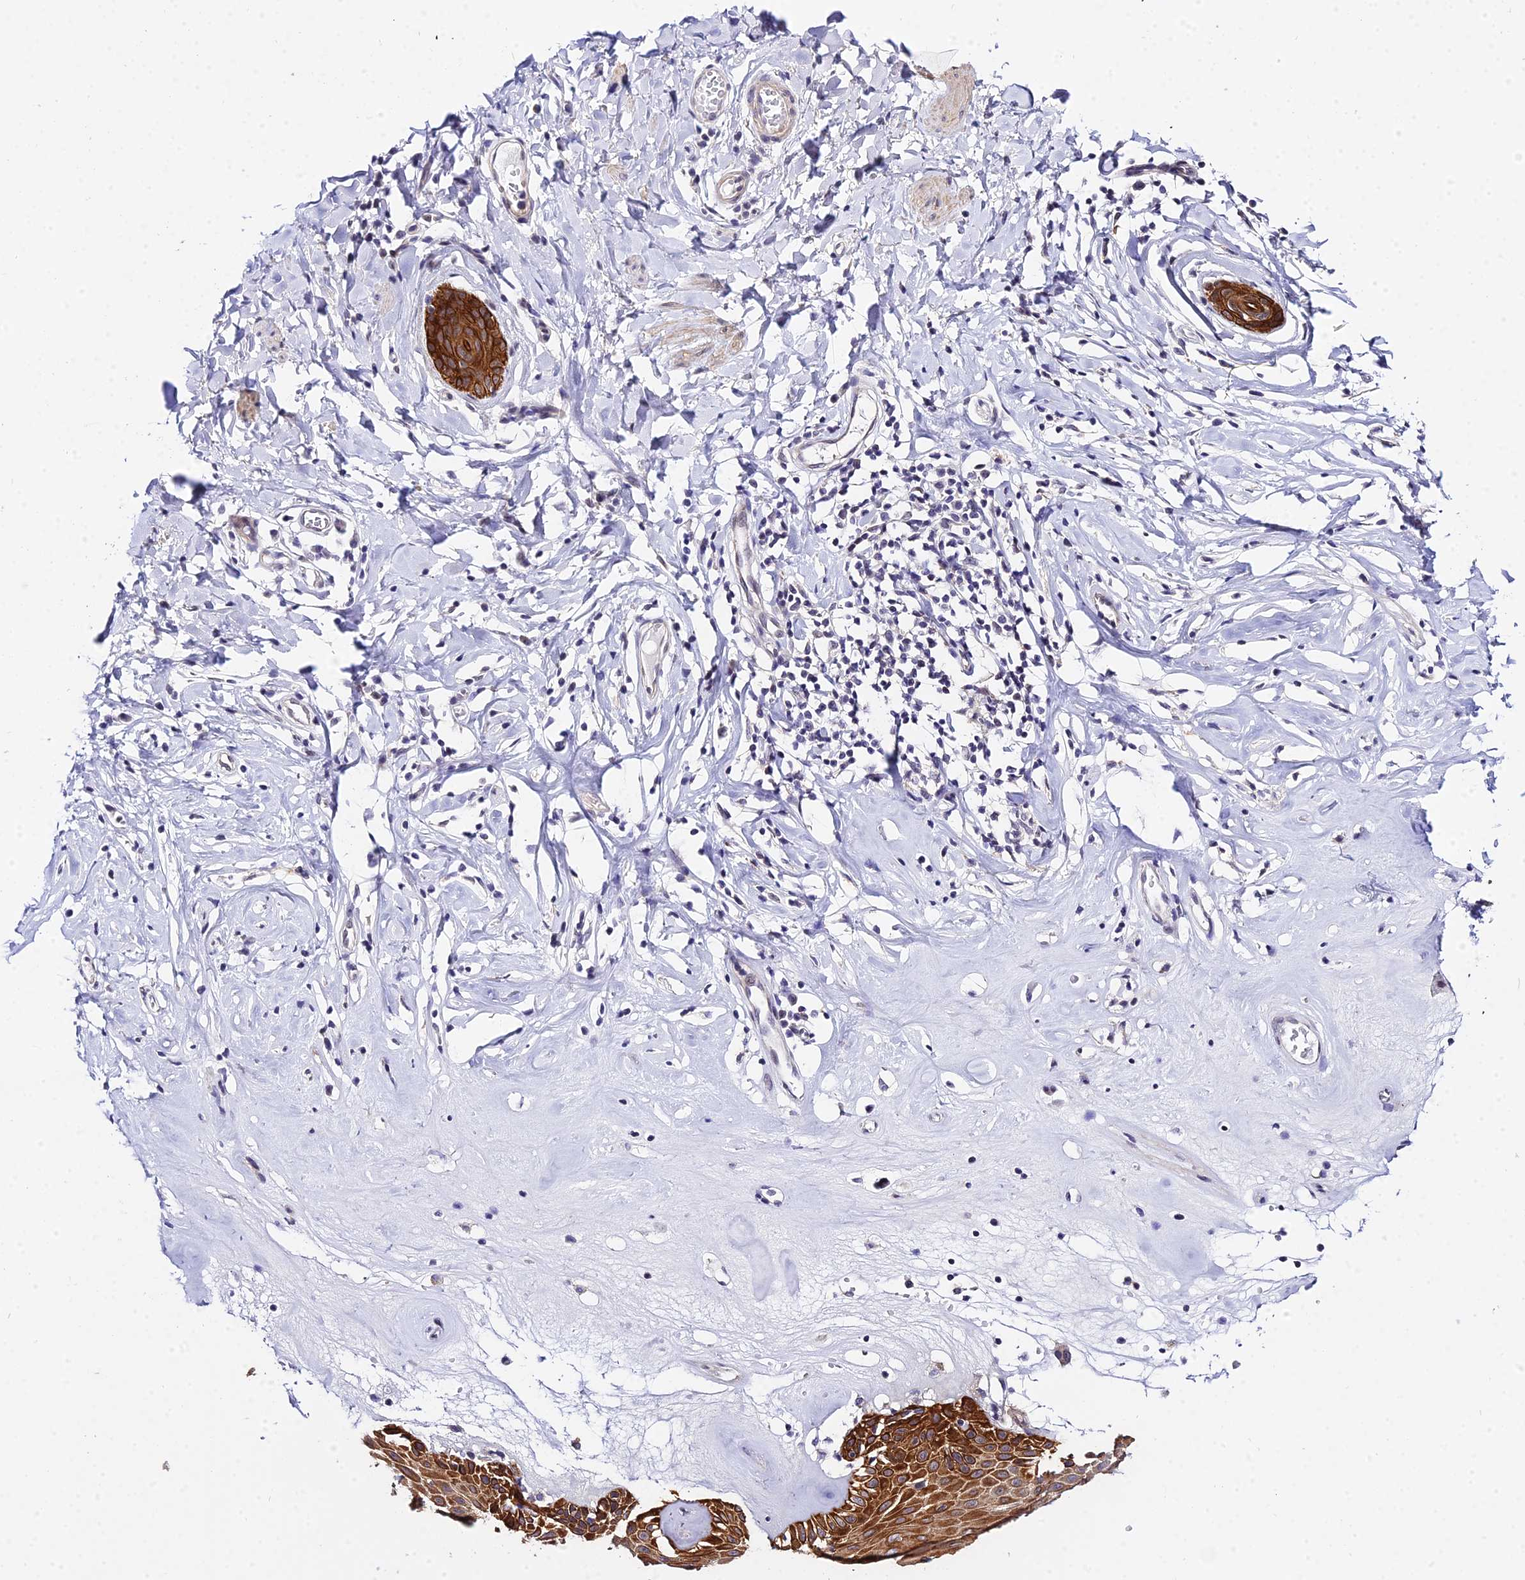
{"staining": {"intensity": "strong", "quantity": ">75%", "location": "cytoplasmic/membranous"}, "tissue": "skin", "cell_type": "Epidermal cells", "image_type": "normal", "snomed": [{"axis": "morphology", "description": "Normal tissue, NOS"}, {"axis": "morphology", "description": "Inflammation, NOS"}, {"axis": "topography", "description": "Vulva"}], "caption": "Immunohistochemistry photomicrograph of unremarkable skin stained for a protein (brown), which demonstrates high levels of strong cytoplasmic/membranous positivity in approximately >75% of epidermal cells.", "gene": "ZNF628", "patient": {"sex": "female", "age": 84}}